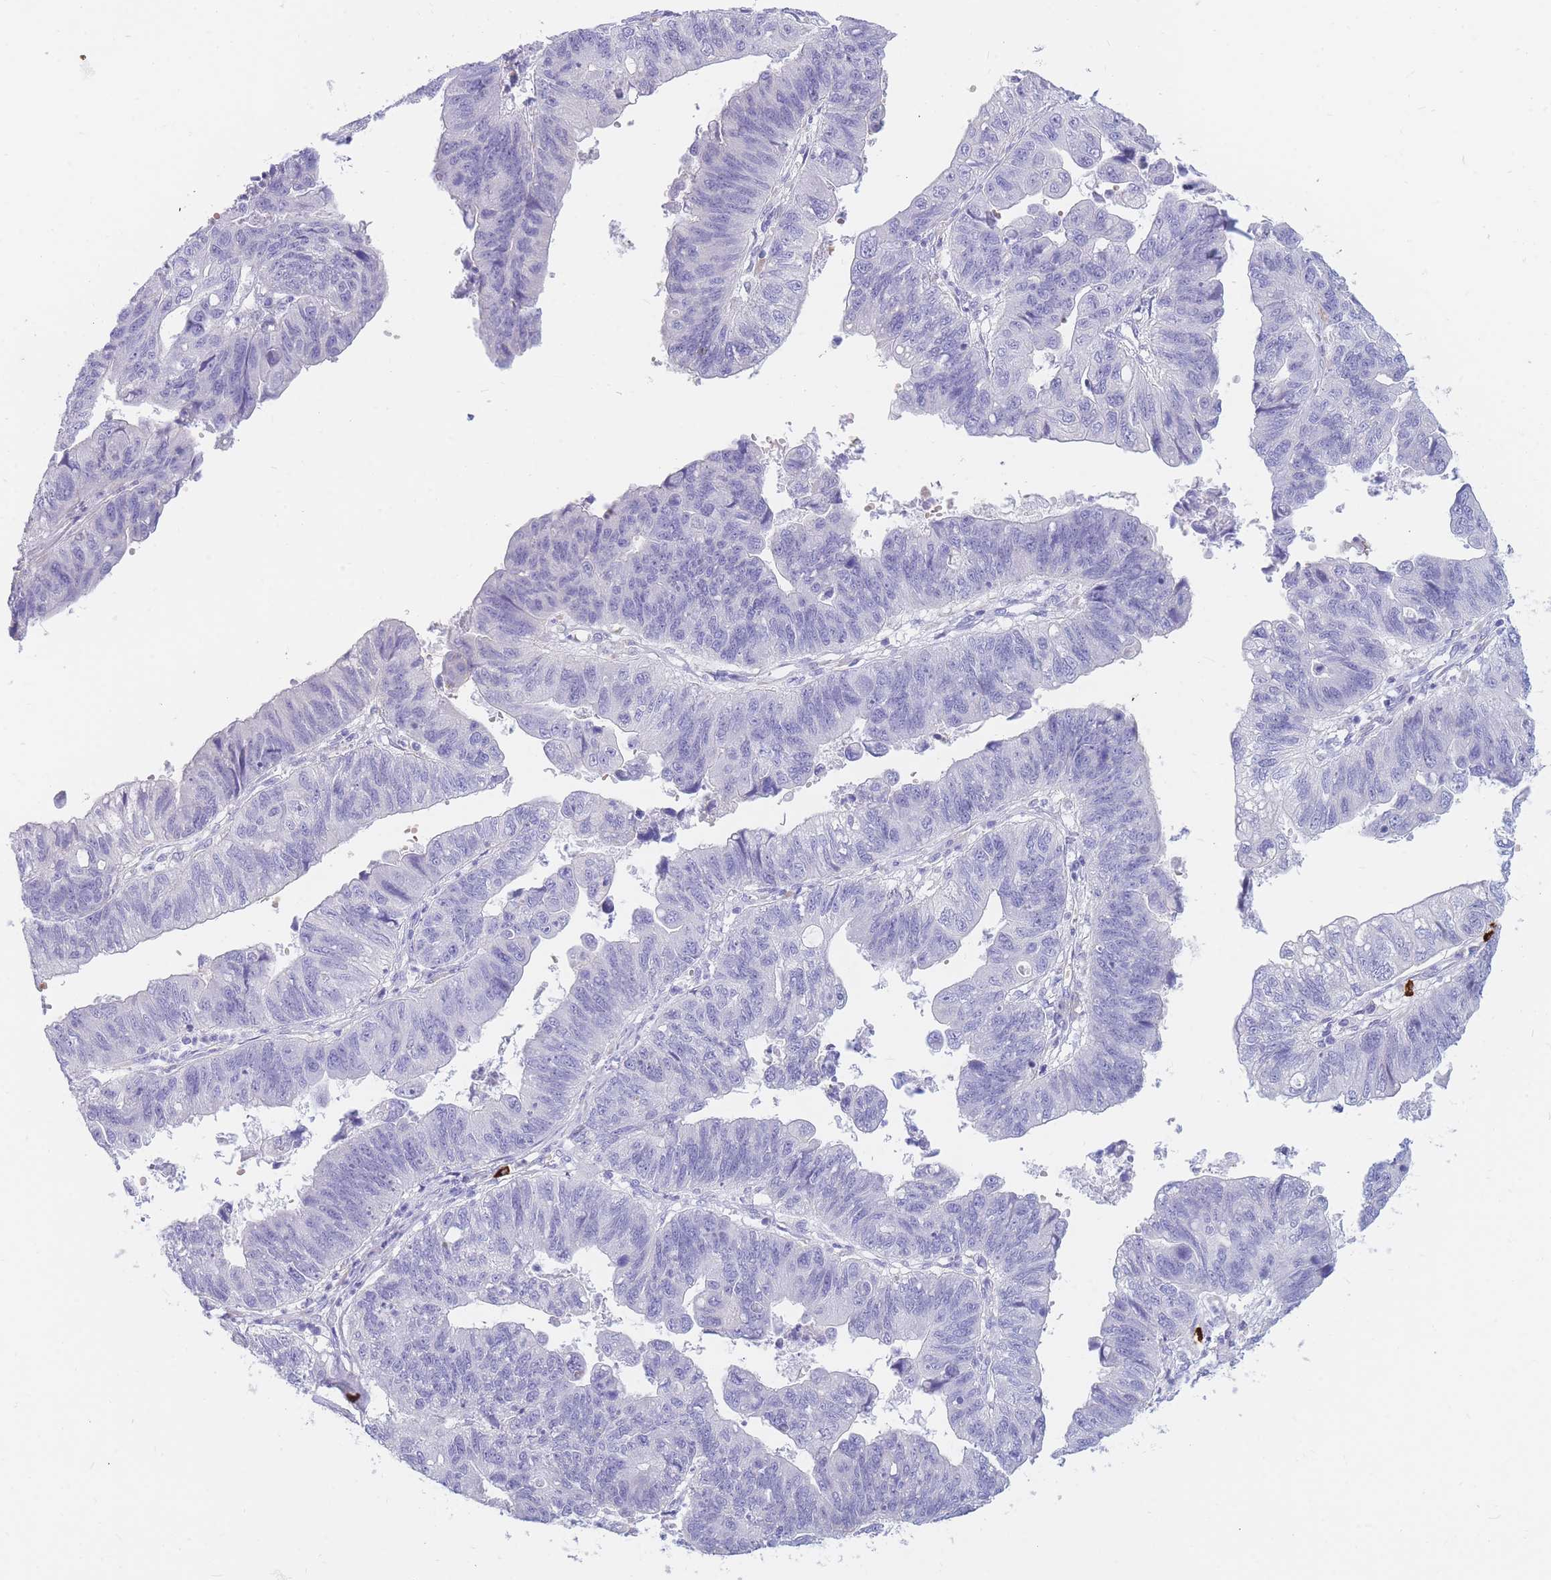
{"staining": {"intensity": "negative", "quantity": "none", "location": "none"}, "tissue": "stomach cancer", "cell_type": "Tumor cells", "image_type": "cancer", "snomed": [{"axis": "morphology", "description": "Adenocarcinoma, NOS"}, {"axis": "topography", "description": "Stomach"}], "caption": "Immunohistochemical staining of human stomach cancer (adenocarcinoma) demonstrates no significant staining in tumor cells.", "gene": "TPSD1", "patient": {"sex": "male", "age": 59}}